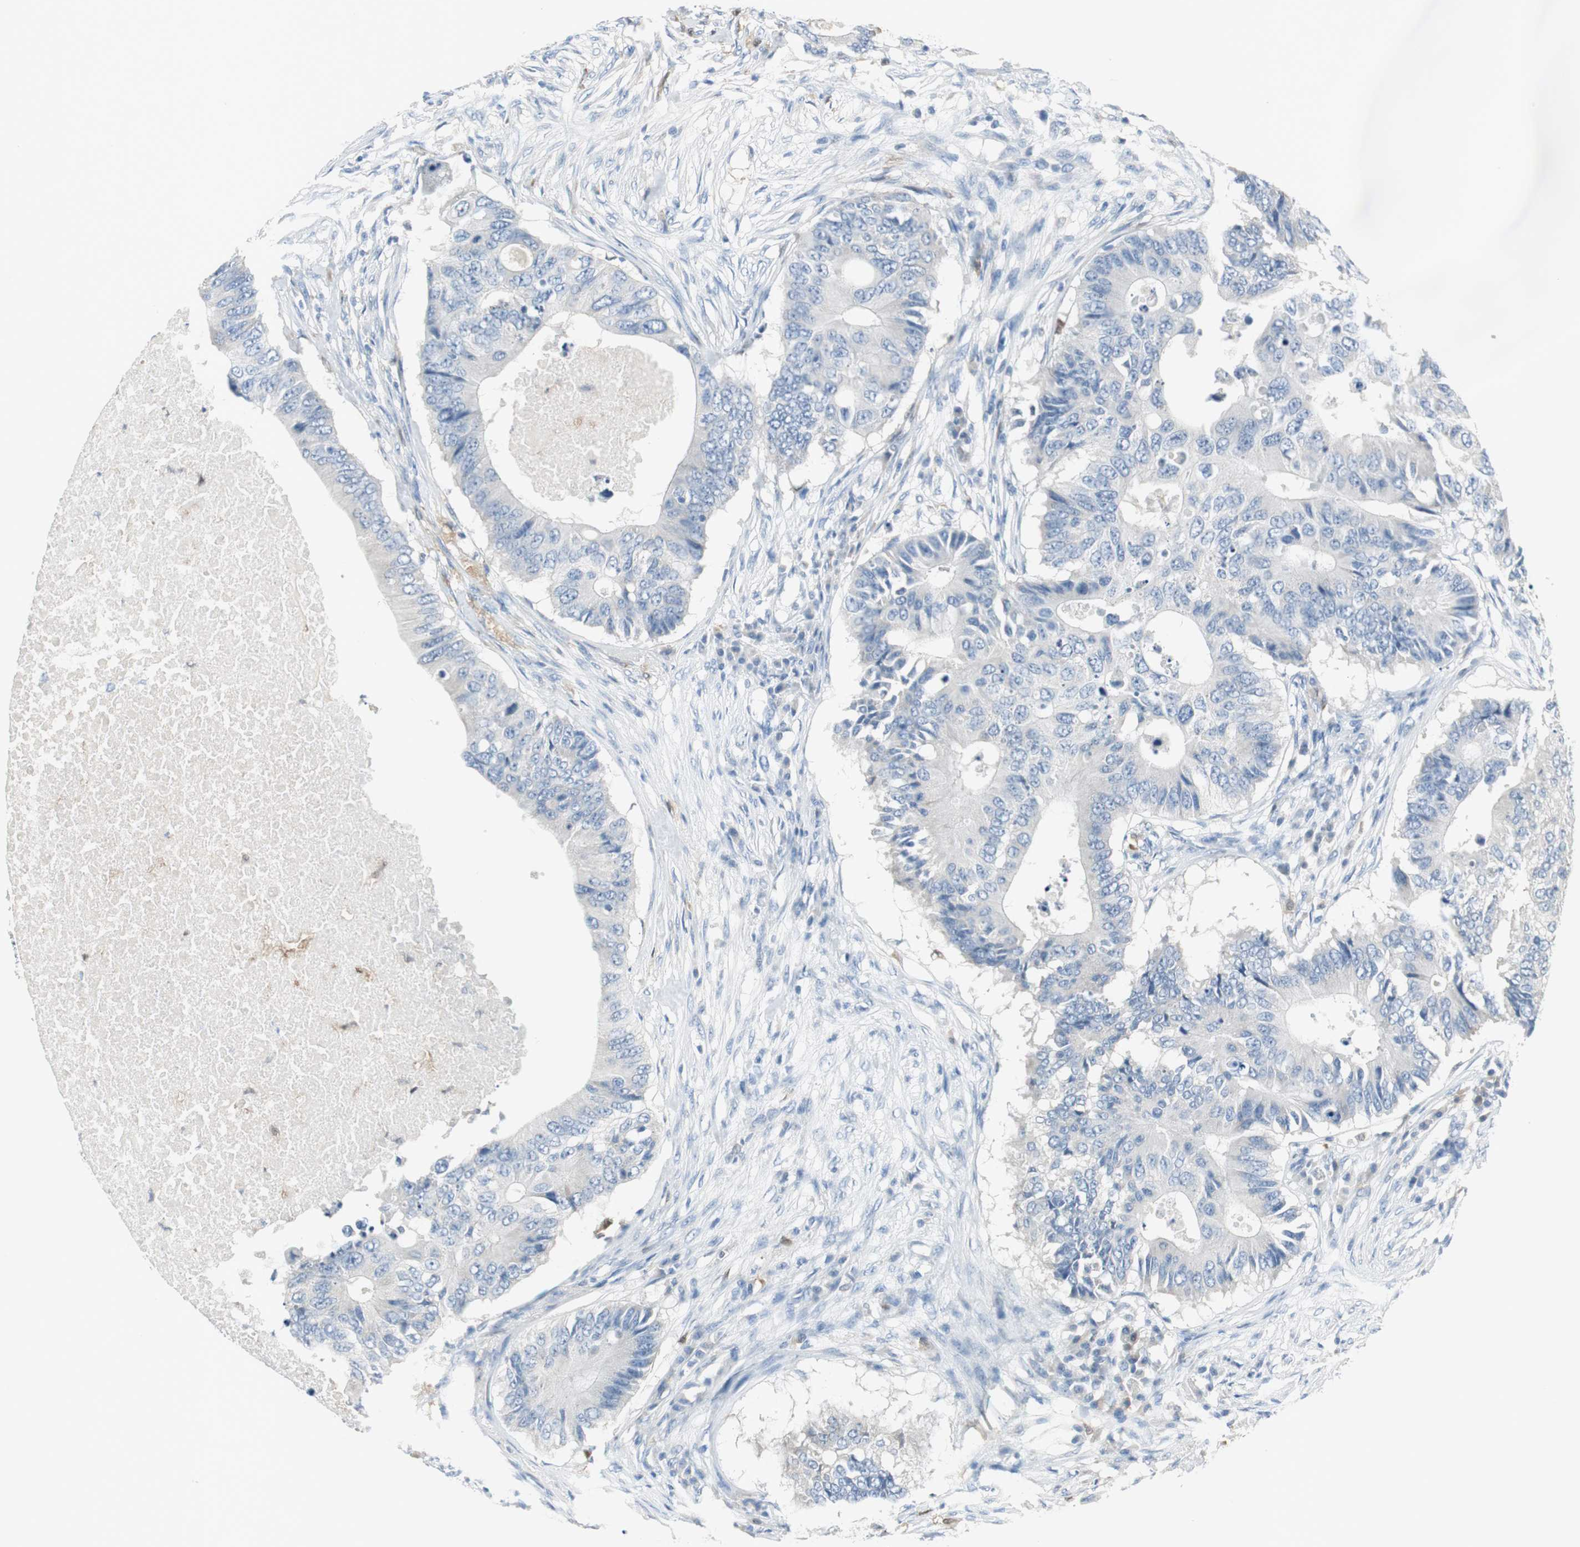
{"staining": {"intensity": "negative", "quantity": "none", "location": "none"}, "tissue": "colorectal cancer", "cell_type": "Tumor cells", "image_type": "cancer", "snomed": [{"axis": "morphology", "description": "Adenocarcinoma, NOS"}, {"axis": "topography", "description": "Colon"}], "caption": "Immunohistochemistry (IHC) of human colorectal cancer (adenocarcinoma) shows no expression in tumor cells.", "gene": "FBP1", "patient": {"sex": "male", "age": 71}}